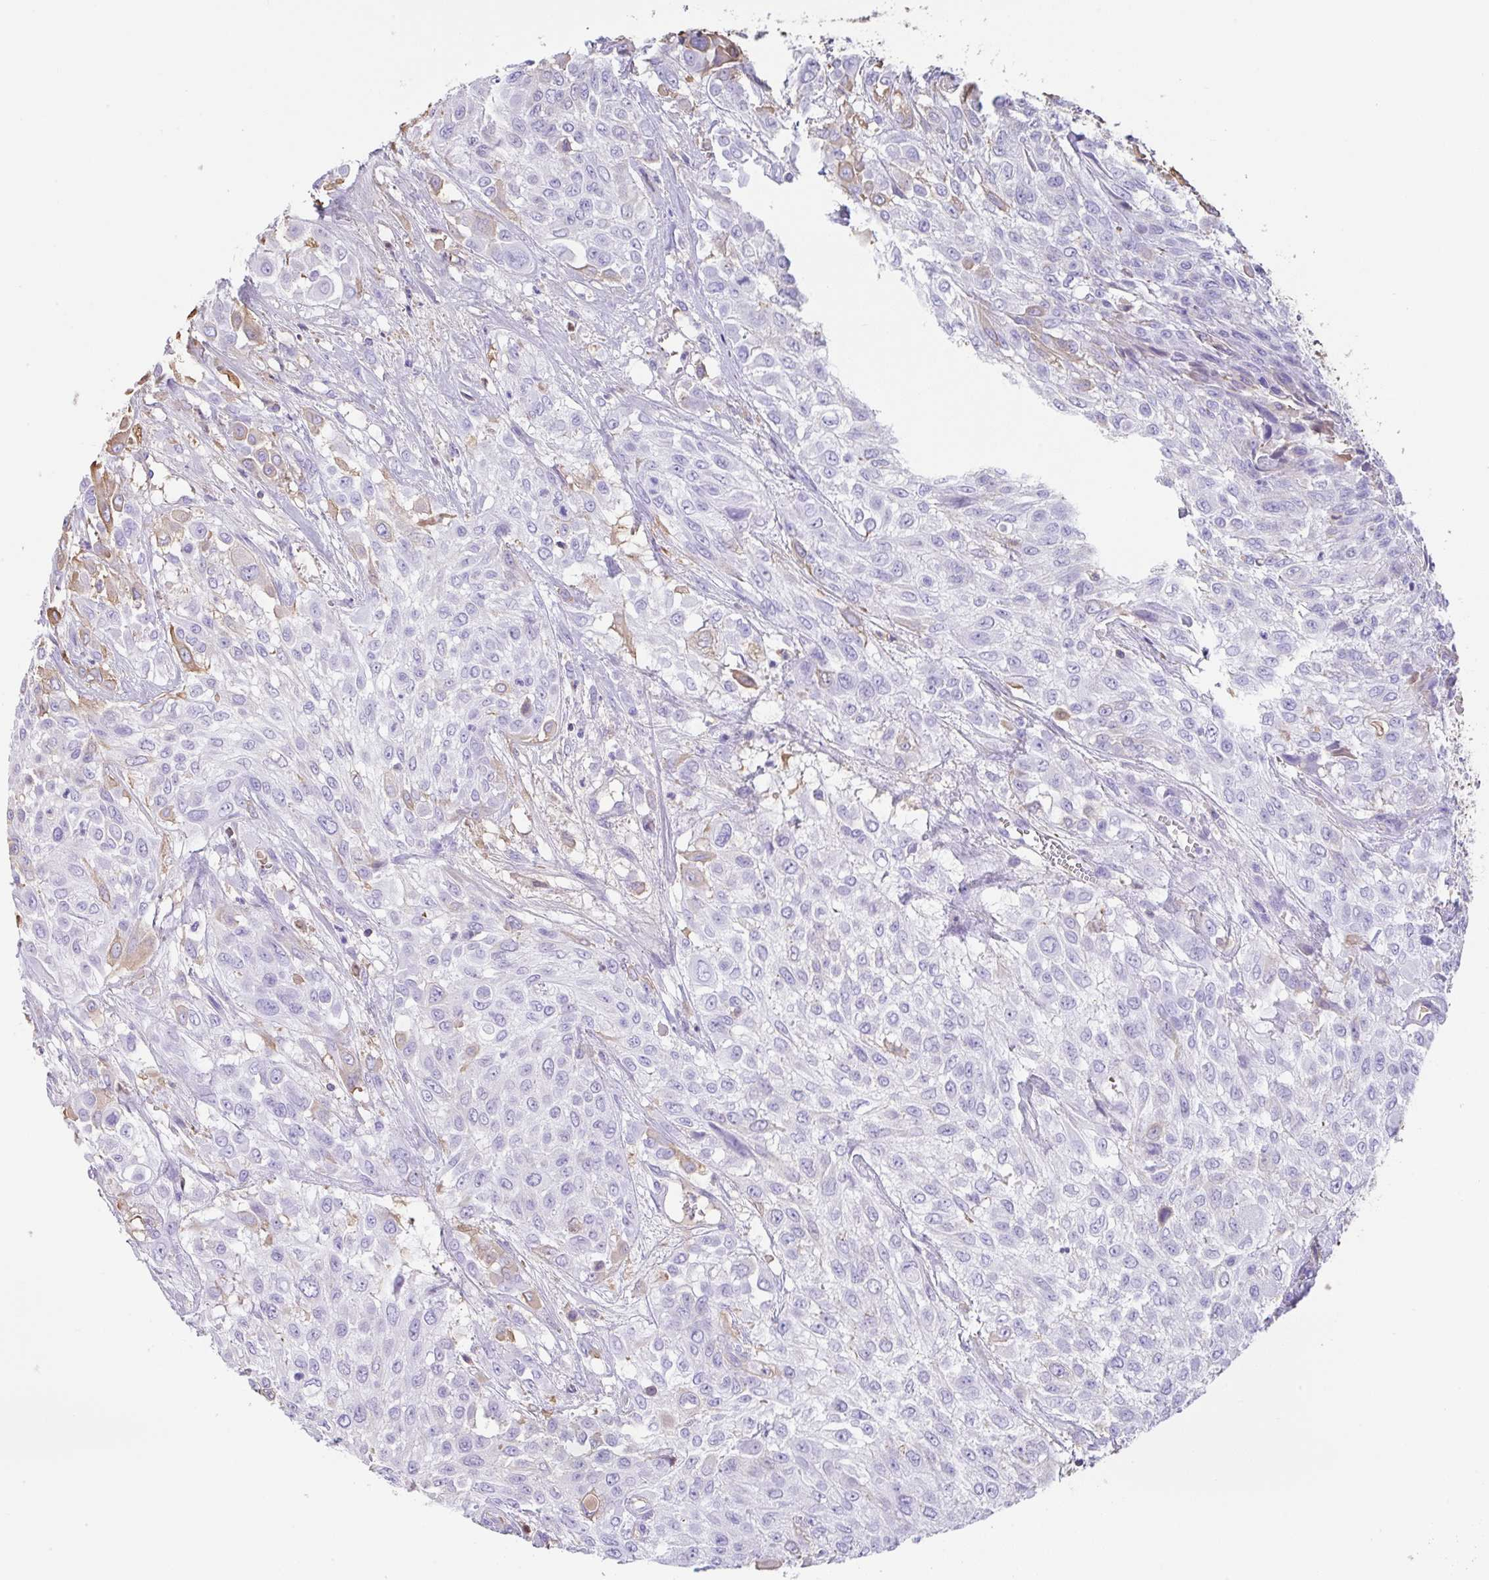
{"staining": {"intensity": "negative", "quantity": "none", "location": "none"}, "tissue": "urothelial cancer", "cell_type": "Tumor cells", "image_type": "cancer", "snomed": [{"axis": "morphology", "description": "Urothelial carcinoma, High grade"}, {"axis": "topography", "description": "Urinary bladder"}], "caption": "Immunohistochemistry micrograph of neoplastic tissue: human high-grade urothelial carcinoma stained with DAB (3,3'-diaminobenzidine) exhibits no significant protein staining in tumor cells. (Brightfield microscopy of DAB (3,3'-diaminobenzidine) immunohistochemistry (IHC) at high magnification).", "gene": "HOXC12", "patient": {"sex": "male", "age": 57}}